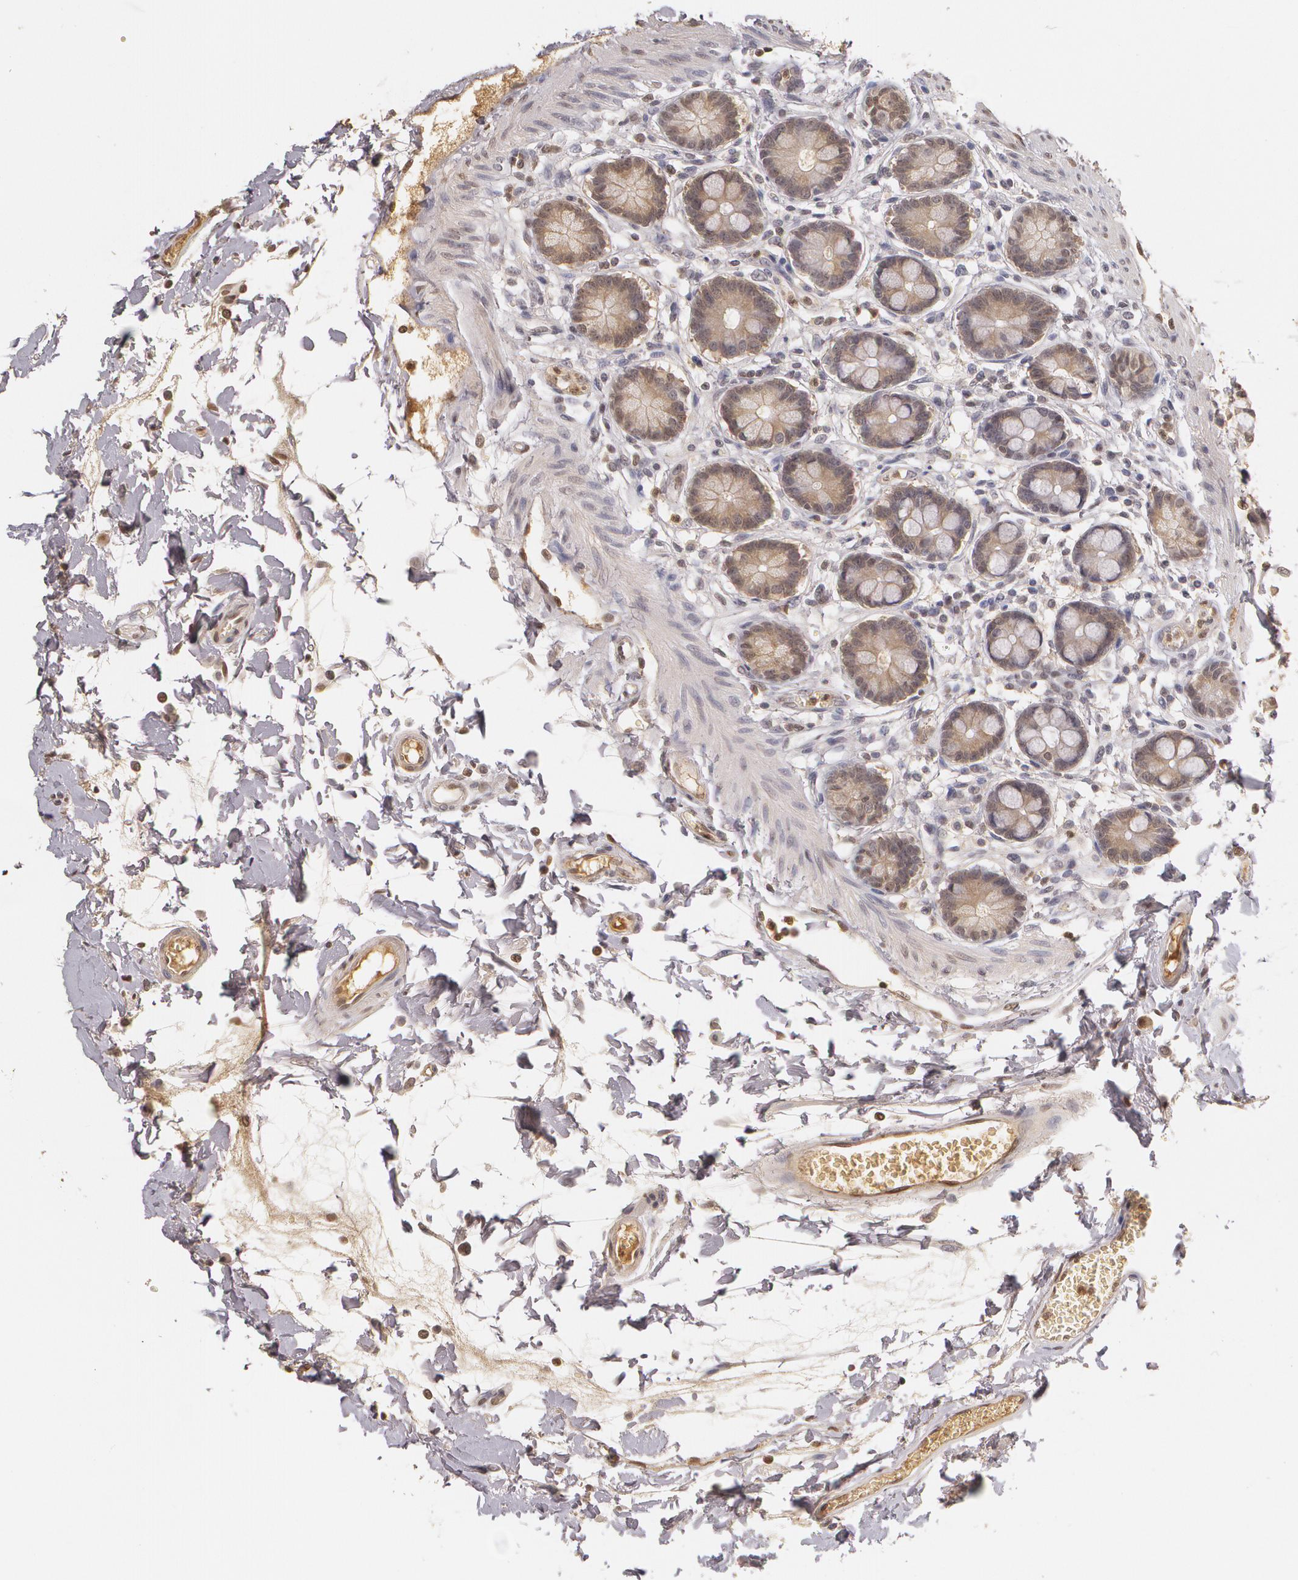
{"staining": {"intensity": "weak", "quantity": ">75%", "location": "cytoplasmic/membranous"}, "tissue": "small intestine", "cell_type": "Glandular cells", "image_type": "normal", "snomed": [{"axis": "morphology", "description": "Normal tissue, NOS"}, {"axis": "topography", "description": "Small intestine"}], "caption": "Small intestine was stained to show a protein in brown. There is low levels of weak cytoplasmic/membranous positivity in about >75% of glandular cells. The staining was performed using DAB (3,3'-diaminobenzidine), with brown indicating positive protein expression. Nuclei are stained blue with hematoxylin.", "gene": "LRG1", "patient": {"sex": "female", "age": 61}}